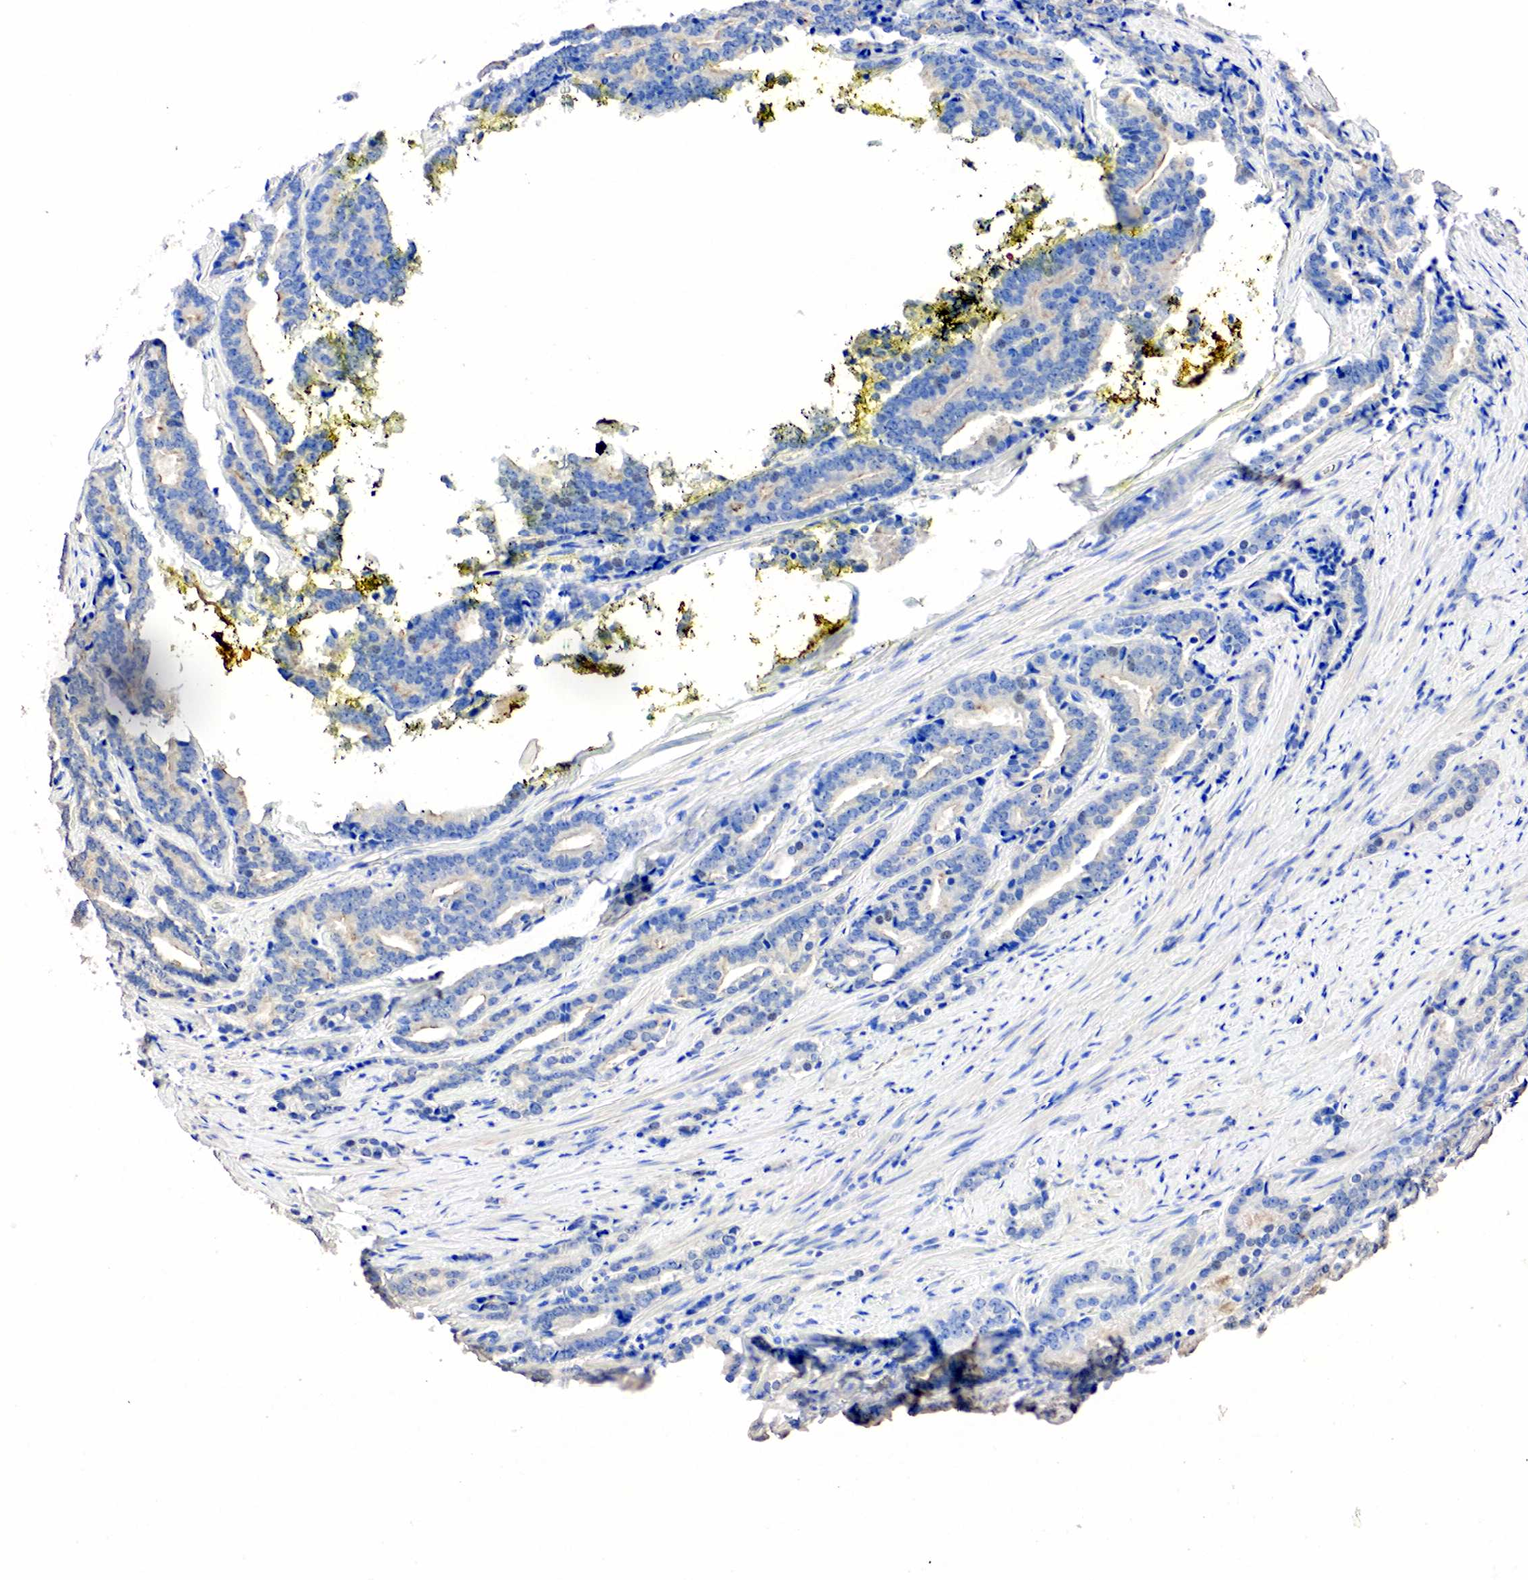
{"staining": {"intensity": "weak", "quantity": "25%-75%", "location": "cytoplasmic/membranous,nuclear"}, "tissue": "prostate cancer", "cell_type": "Tumor cells", "image_type": "cancer", "snomed": [{"axis": "morphology", "description": "Adenocarcinoma, Medium grade"}, {"axis": "topography", "description": "Prostate"}], "caption": "IHC photomicrograph of human prostate cancer stained for a protein (brown), which displays low levels of weak cytoplasmic/membranous and nuclear staining in about 25%-75% of tumor cells.", "gene": "SST", "patient": {"sex": "male", "age": 65}}